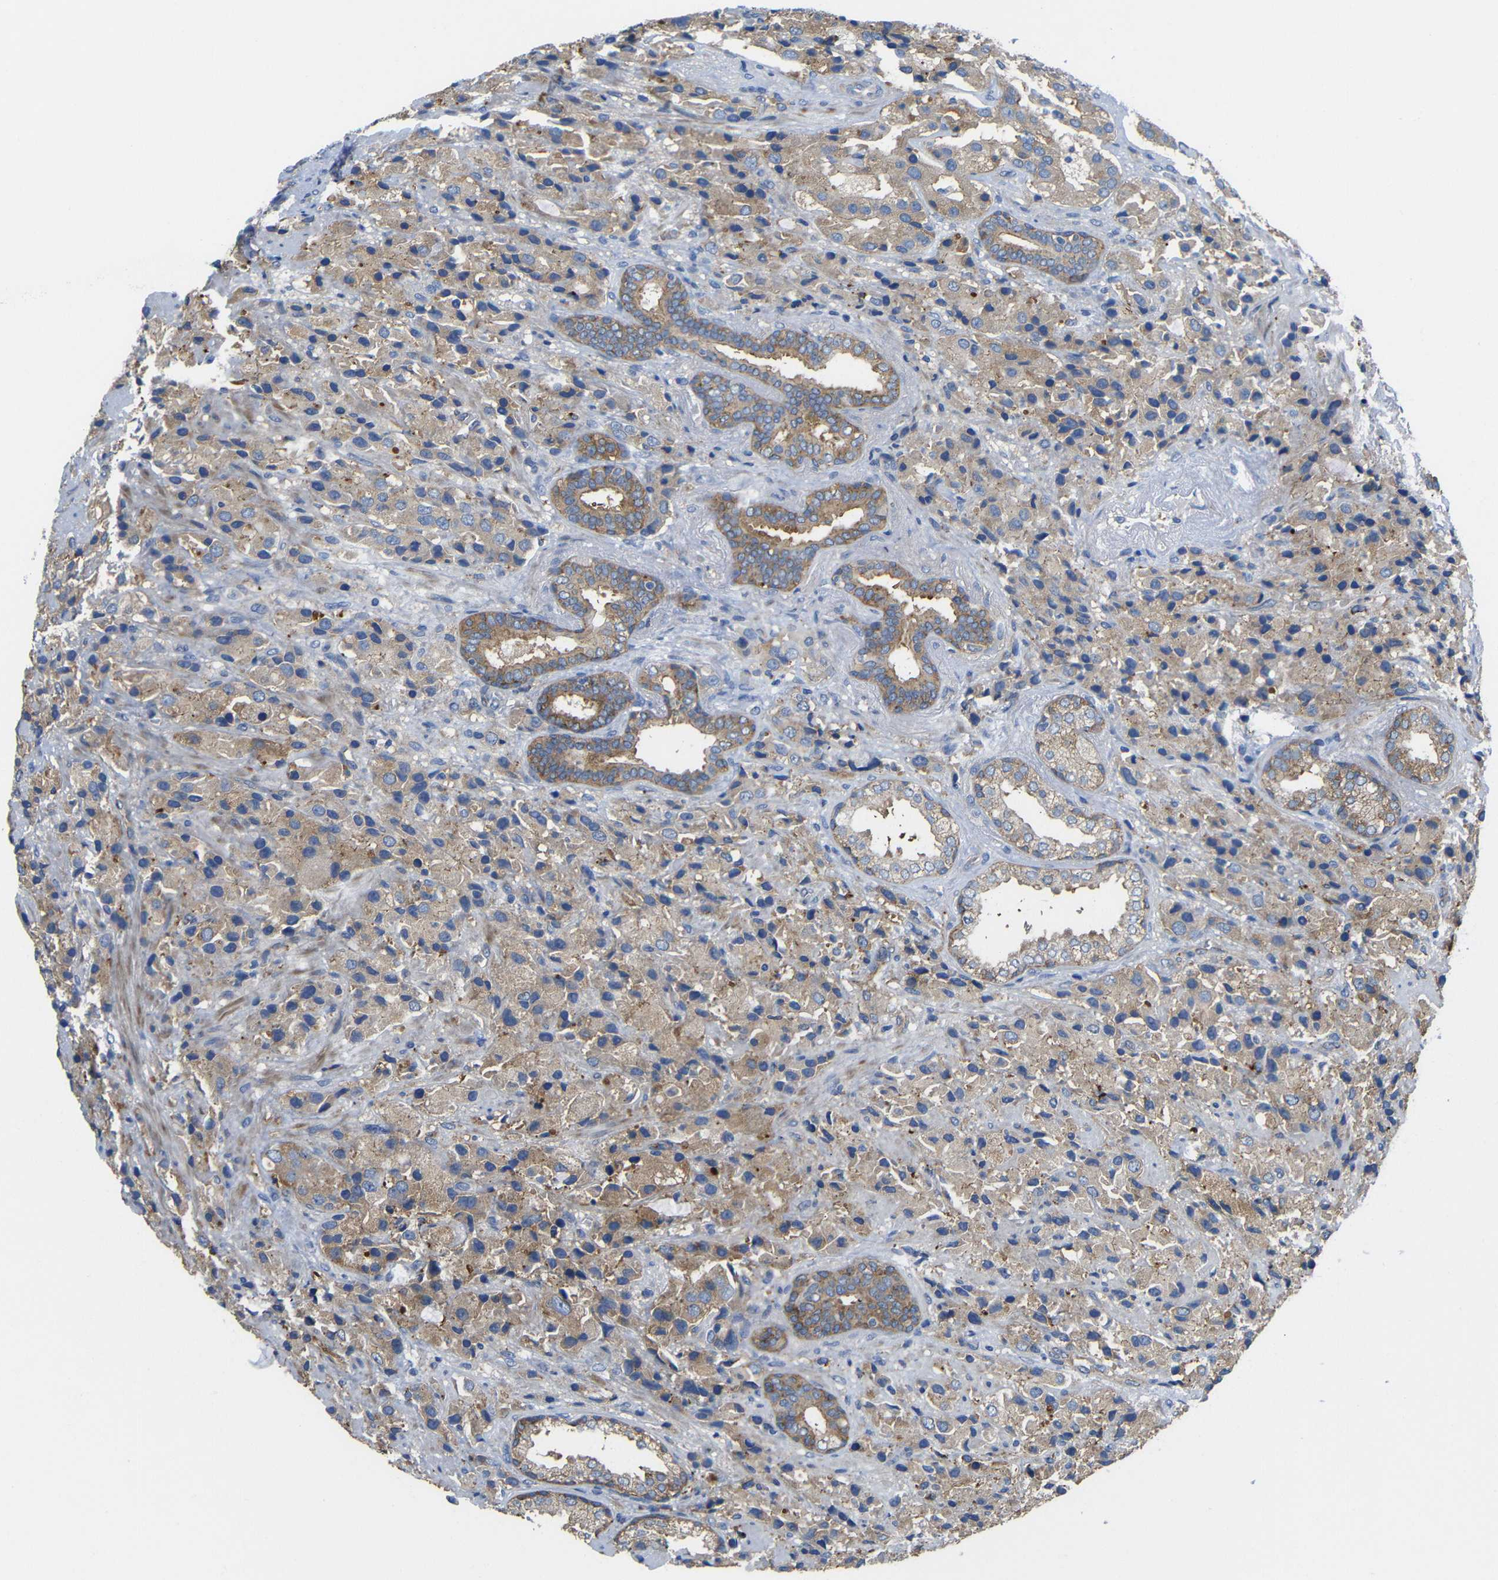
{"staining": {"intensity": "moderate", "quantity": ">75%", "location": "cytoplasmic/membranous"}, "tissue": "prostate cancer", "cell_type": "Tumor cells", "image_type": "cancer", "snomed": [{"axis": "morphology", "description": "Adenocarcinoma, High grade"}, {"axis": "topography", "description": "Prostate"}], "caption": "Prostate cancer (high-grade adenocarcinoma) stained with a brown dye displays moderate cytoplasmic/membranous positive staining in approximately >75% of tumor cells.", "gene": "SYPL1", "patient": {"sex": "male", "age": 70}}